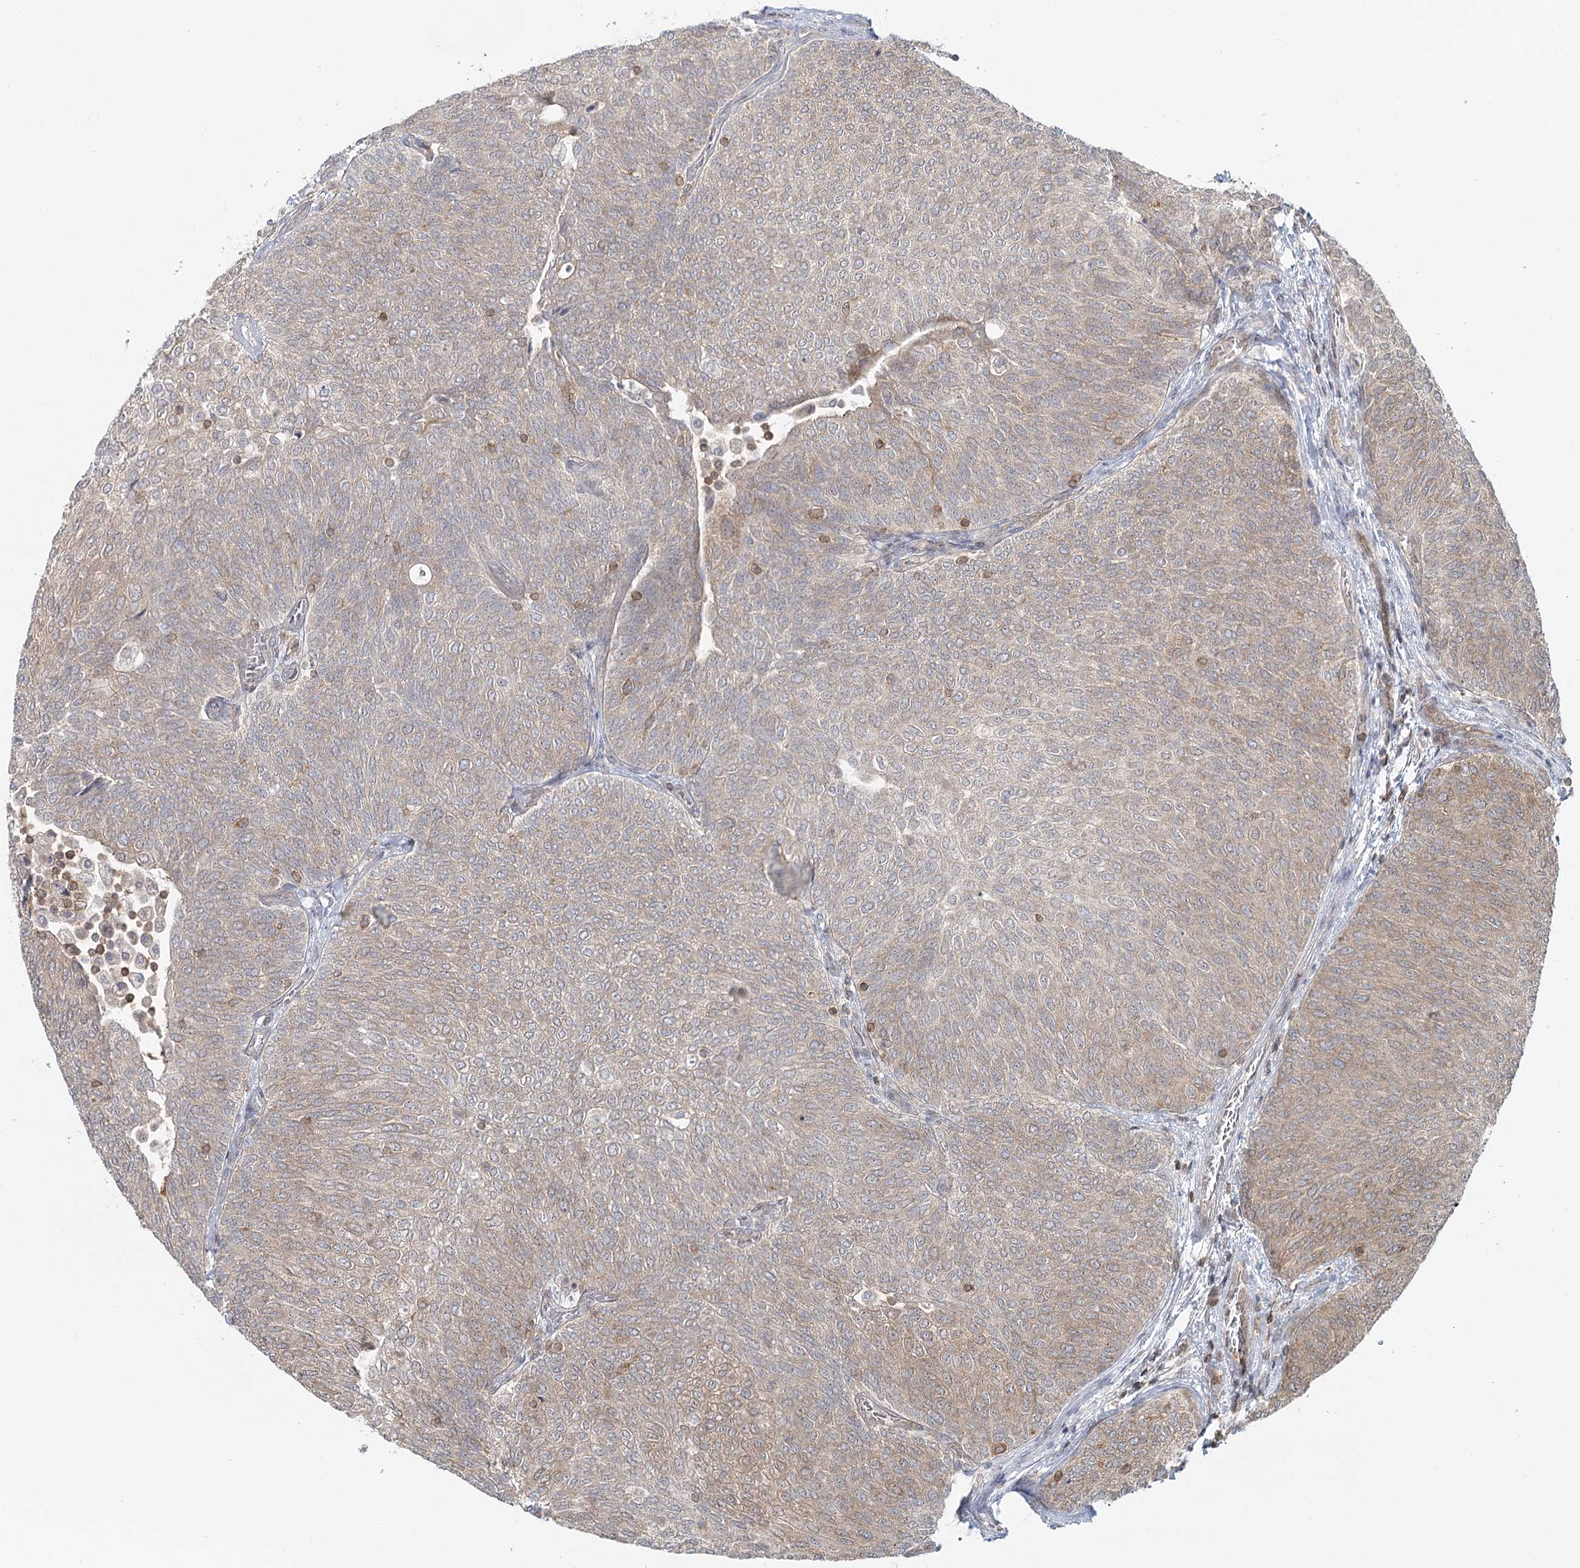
{"staining": {"intensity": "weak", "quantity": ">75%", "location": "cytoplasmic/membranous"}, "tissue": "urothelial cancer", "cell_type": "Tumor cells", "image_type": "cancer", "snomed": [{"axis": "morphology", "description": "Urothelial carcinoma, Low grade"}, {"axis": "topography", "description": "Urinary bladder"}], "caption": "Immunohistochemistry (IHC) histopathology image of neoplastic tissue: human urothelial cancer stained using immunohistochemistry (IHC) shows low levels of weak protein expression localized specifically in the cytoplasmic/membranous of tumor cells, appearing as a cytoplasmic/membranous brown color.", "gene": "FAM120B", "patient": {"sex": "female", "age": 79}}